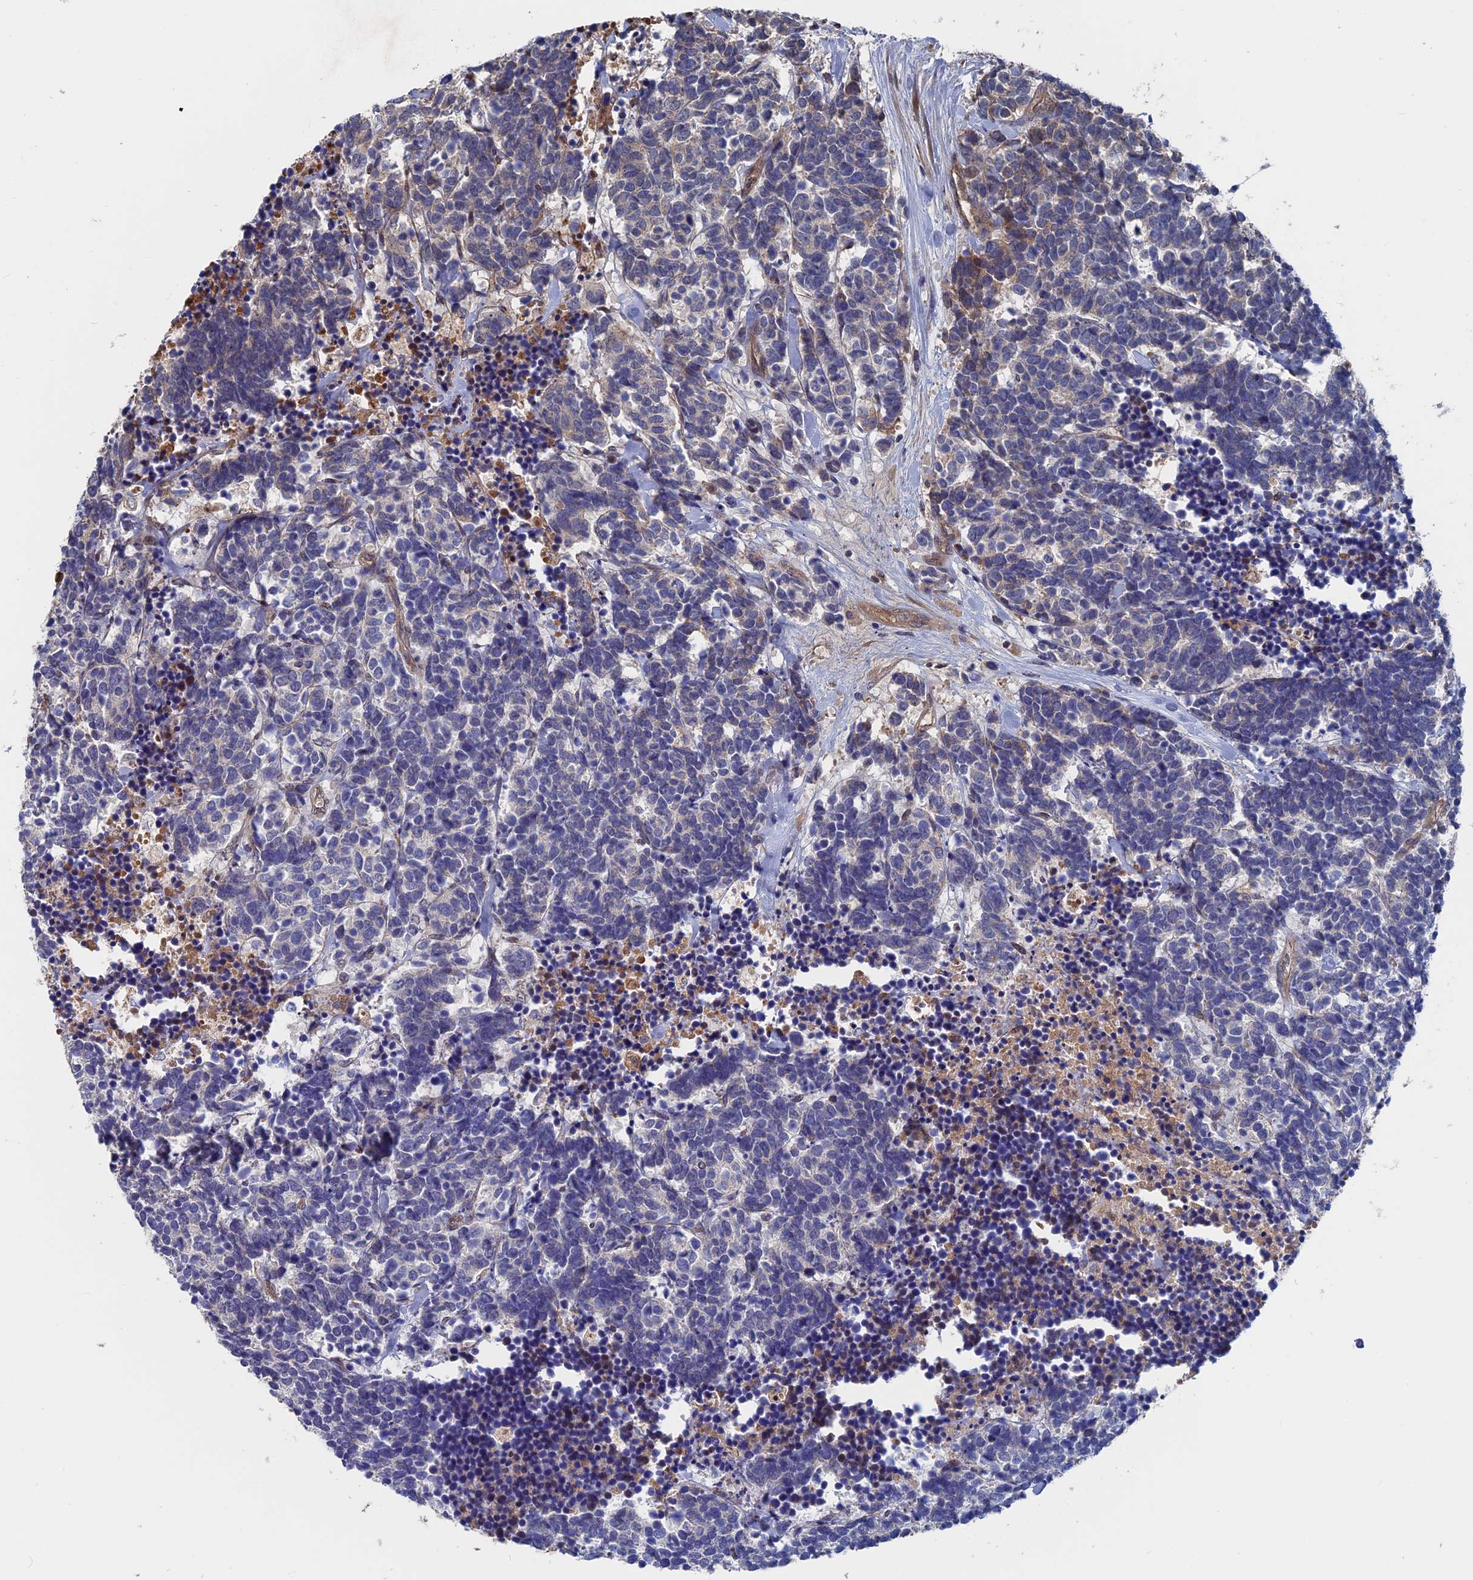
{"staining": {"intensity": "negative", "quantity": "none", "location": "none"}, "tissue": "carcinoid", "cell_type": "Tumor cells", "image_type": "cancer", "snomed": [{"axis": "morphology", "description": "Carcinoma, NOS"}, {"axis": "morphology", "description": "Carcinoid, malignant, NOS"}, {"axis": "topography", "description": "Urinary bladder"}], "caption": "This is a photomicrograph of immunohistochemistry staining of carcinoid, which shows no expression in tumor cells.", "gene": "RPUSD1", "patient": {"sex": "male", "age": 57}}